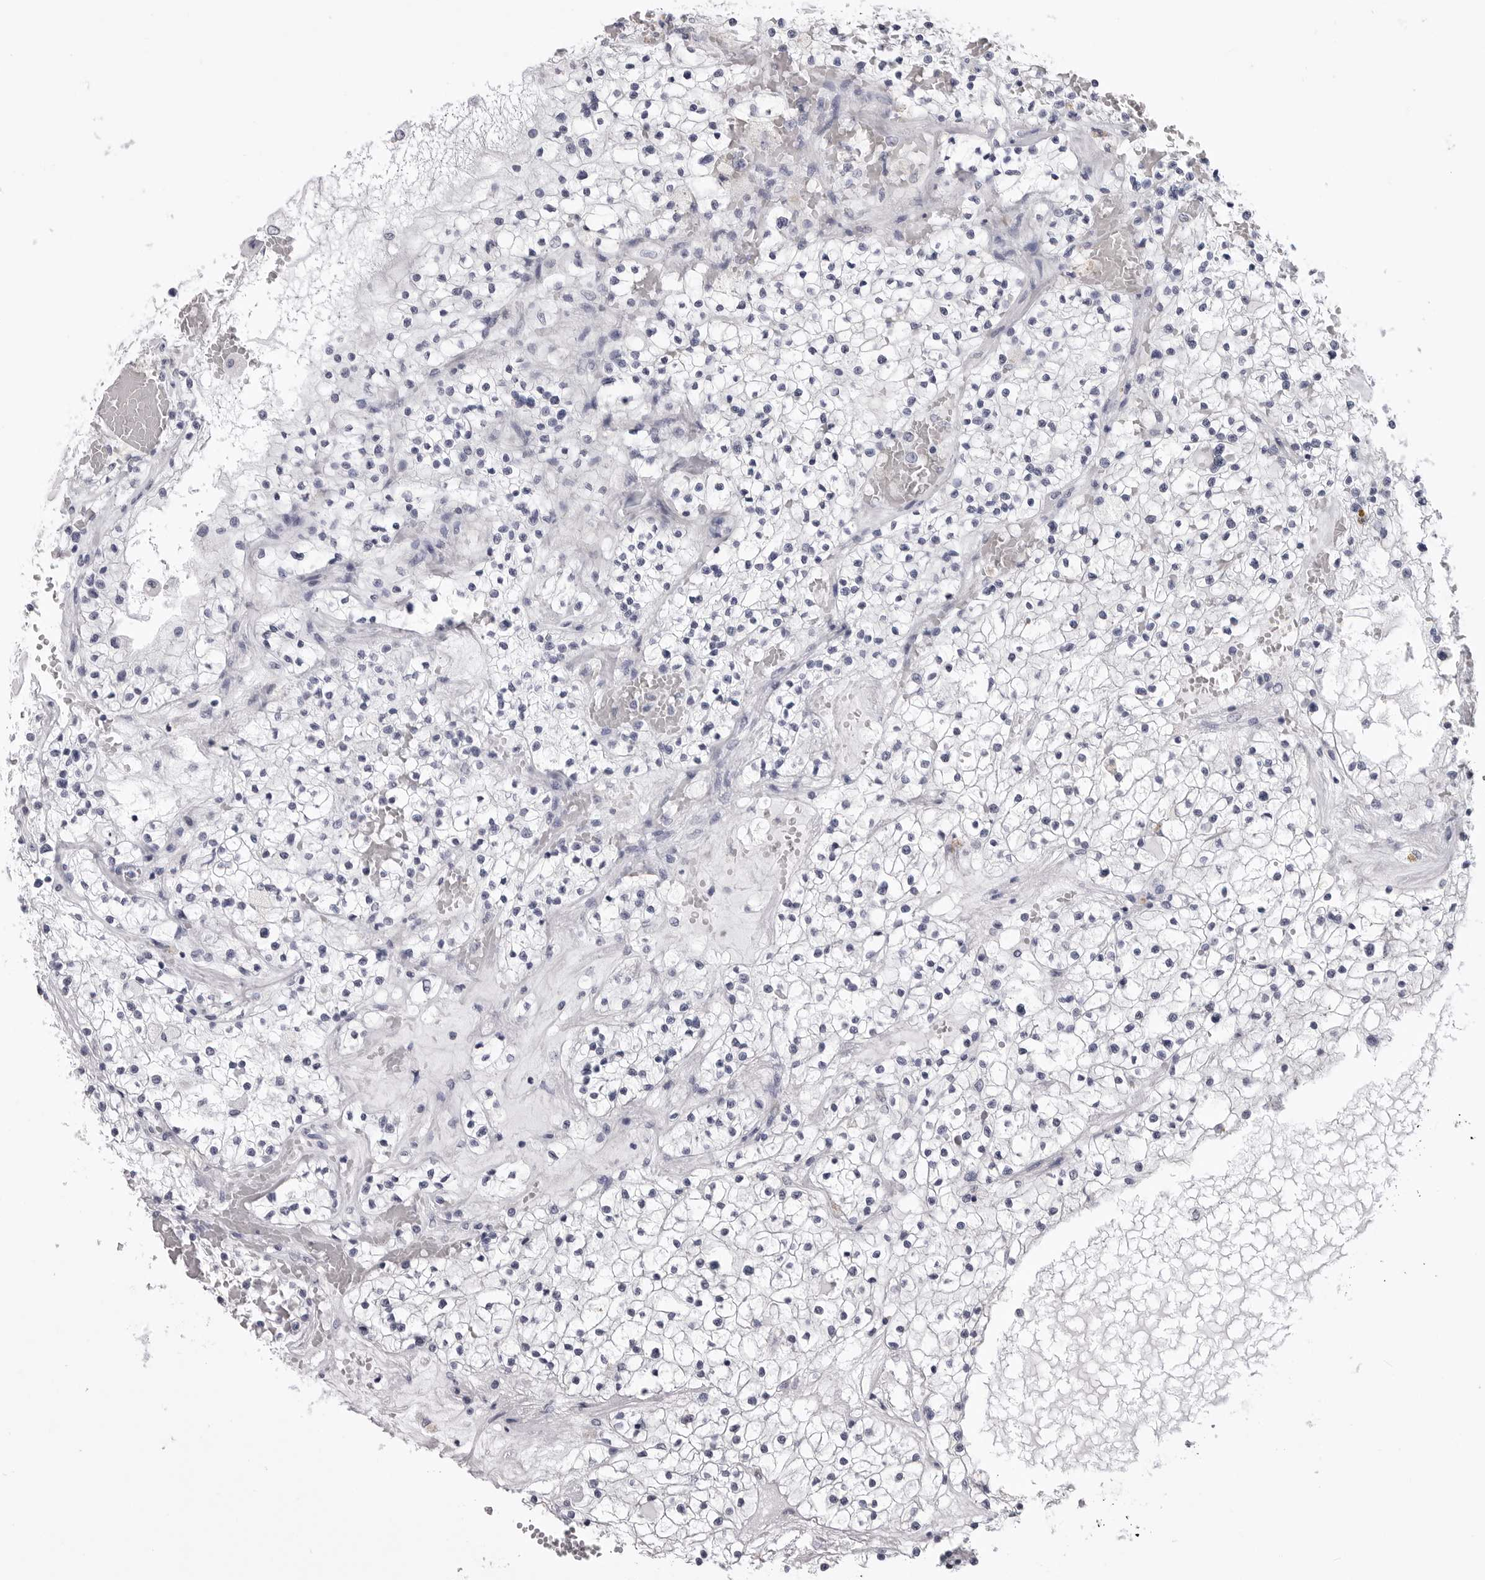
{"staining": {"intensity": "negative", "quantity": "none", "location": "none"}, "tissue": "renal cancer", "cell_type": "Tumor cells", "image_type": "cancer", "snomed": [{"axis": "morphology", "description": "Normal tissue, NOS"}, {"axis": "morphology", "description": "Adenocarcinoma, NOS"}, {"axis": "topography", "description": "Kidney"}], "caption": "A high-resolution photomicrograph shows immunohistochemistry staining of renal cancer, which reveals no significant expression in tumor cells.", "gene": "LGALS4", "patient": {"sex": "male", "age": 68}}